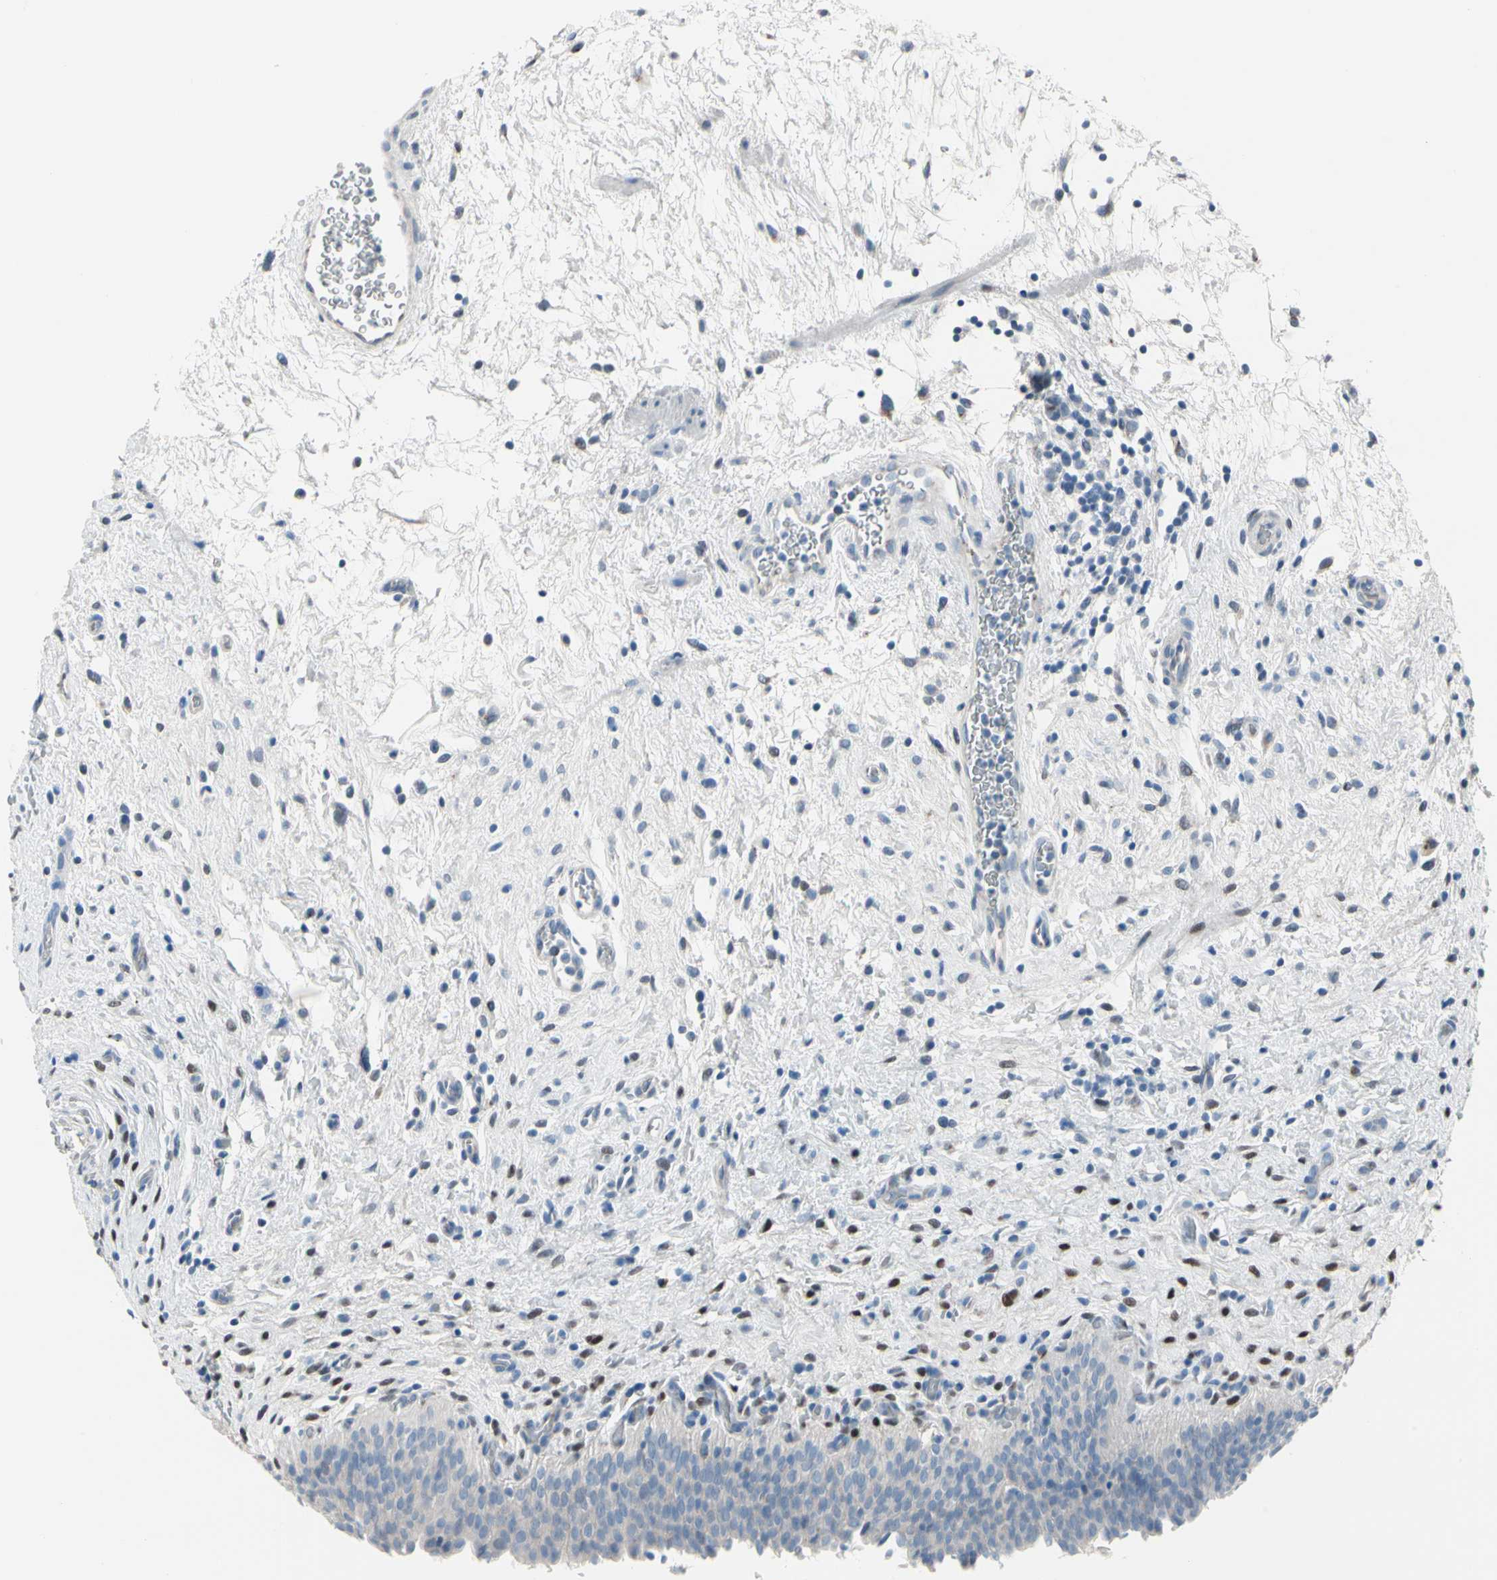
{"staining": {"intensity": "negative", "quantity": "none", "location": "none"}, "tissue": "urinary bladder", "cell_type": "Urothelial cells", "image_type": "normal", "snomed": [{"axis": "morphology", "description": "Normal tissue, NOS"}, {"axis": "topography", "description": "Urinary bladder"}], "caption": "DAB (3,3'-diaminobenzidine) immunohistochemical staining of unremarkable urinary bladder reveals no significant staining in urothelial cells. The staining is performed using DAB brown chromogen with nuclei counter-stained in using hematoxylin.", "gene": "PGR", "patient": {"sex": "male", "age": 51}}